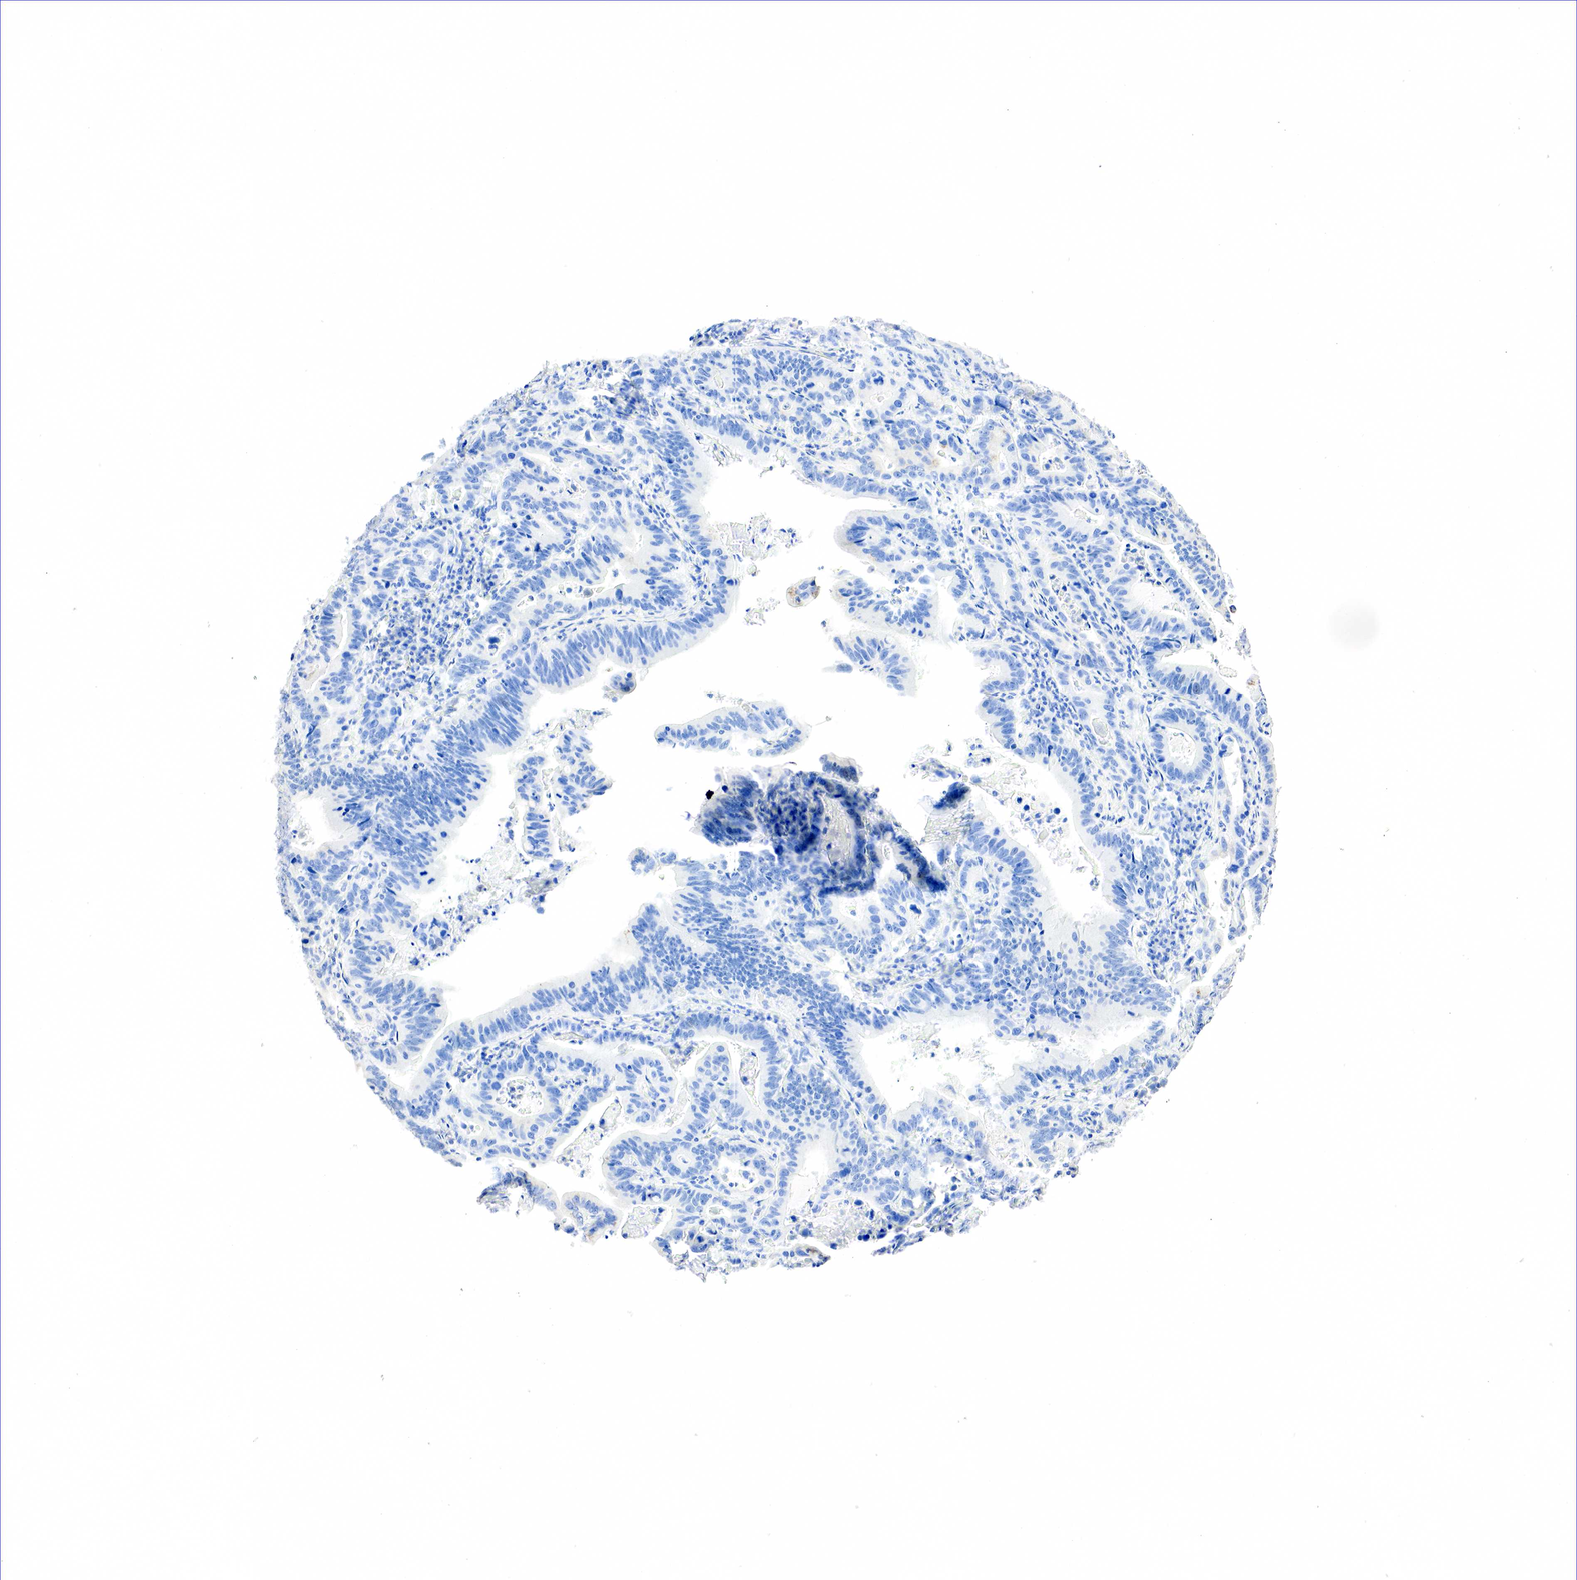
{"staining": {"intensity": "negative", "quantity": "none", "location": "none"}, "tissue": "stomach cancer", "cell_type": "Tumor cells", "image_type": "cancer", "snomed": [{"axis": "morphology", "description": "Adenocarcinoma, NOS"}, {"axis": "topography", "description": "Stomach, upper"}], "caption": "DAB immunohistochemical staining of human stomach cancer (adenocarcinoma) demonstrates no significant staining in tumor cells.", "gene": "SST", "patient": {"sex": "male", "age": 63}}